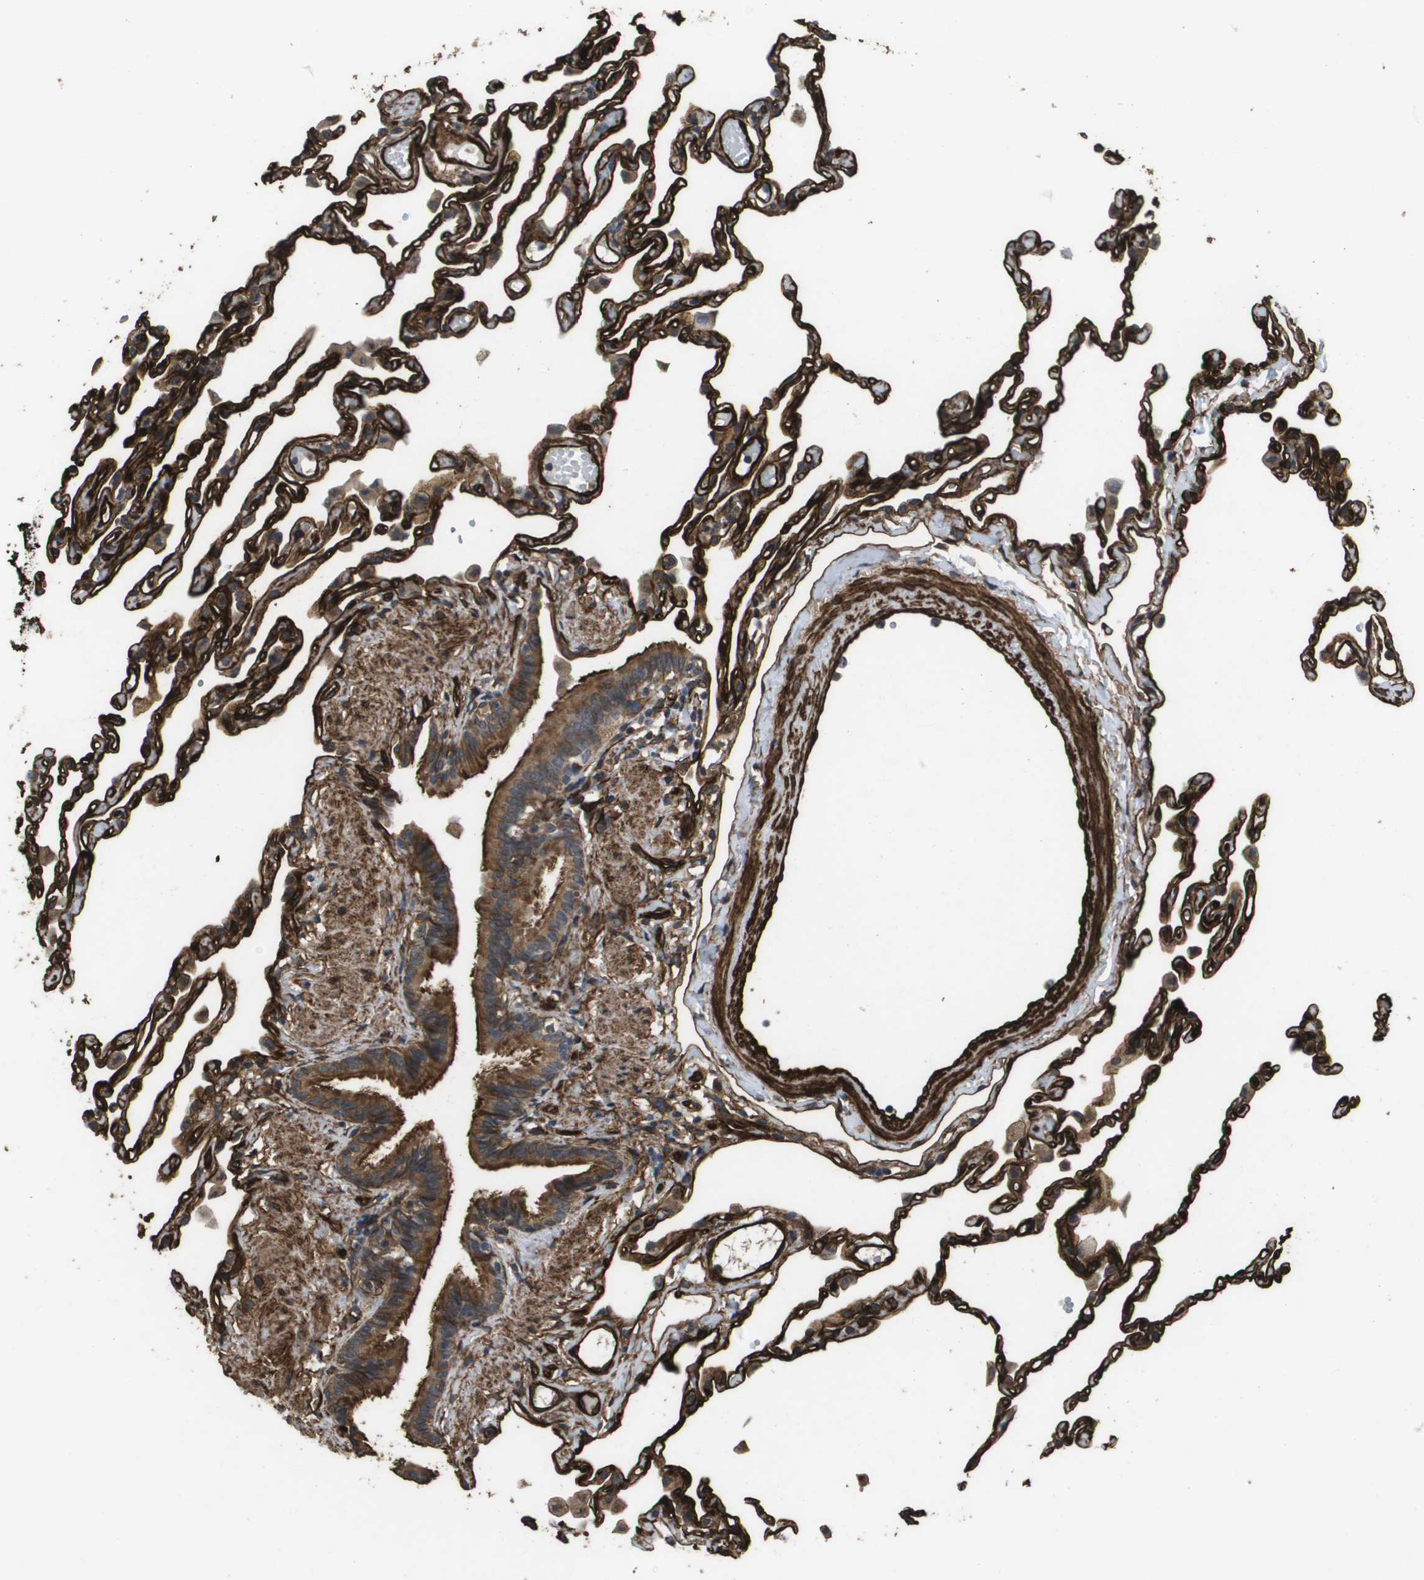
{"staining": {"intensity": "strong", "quantity": ">75%", "location": "cytoplasmic/membranous"}, "tissue": "lung", "cell_type": "Alveolar cells", "image_type": "normal", "snomed": [{"axis": "morphology", "description": "Normal tissue, NOS"}, {"axis": "topography", "description": "Lung"}], "caption": "Brown immunohistochemical staining in unremarkable lung reveals strong cytoplasmic/membranous positivity in about >75% of alveolar cells. (brown staining indicates protein expression, while blue staining denotes nuclei).", "gene": "AAMP", "patient": {"sex": "female", "age": 49}}